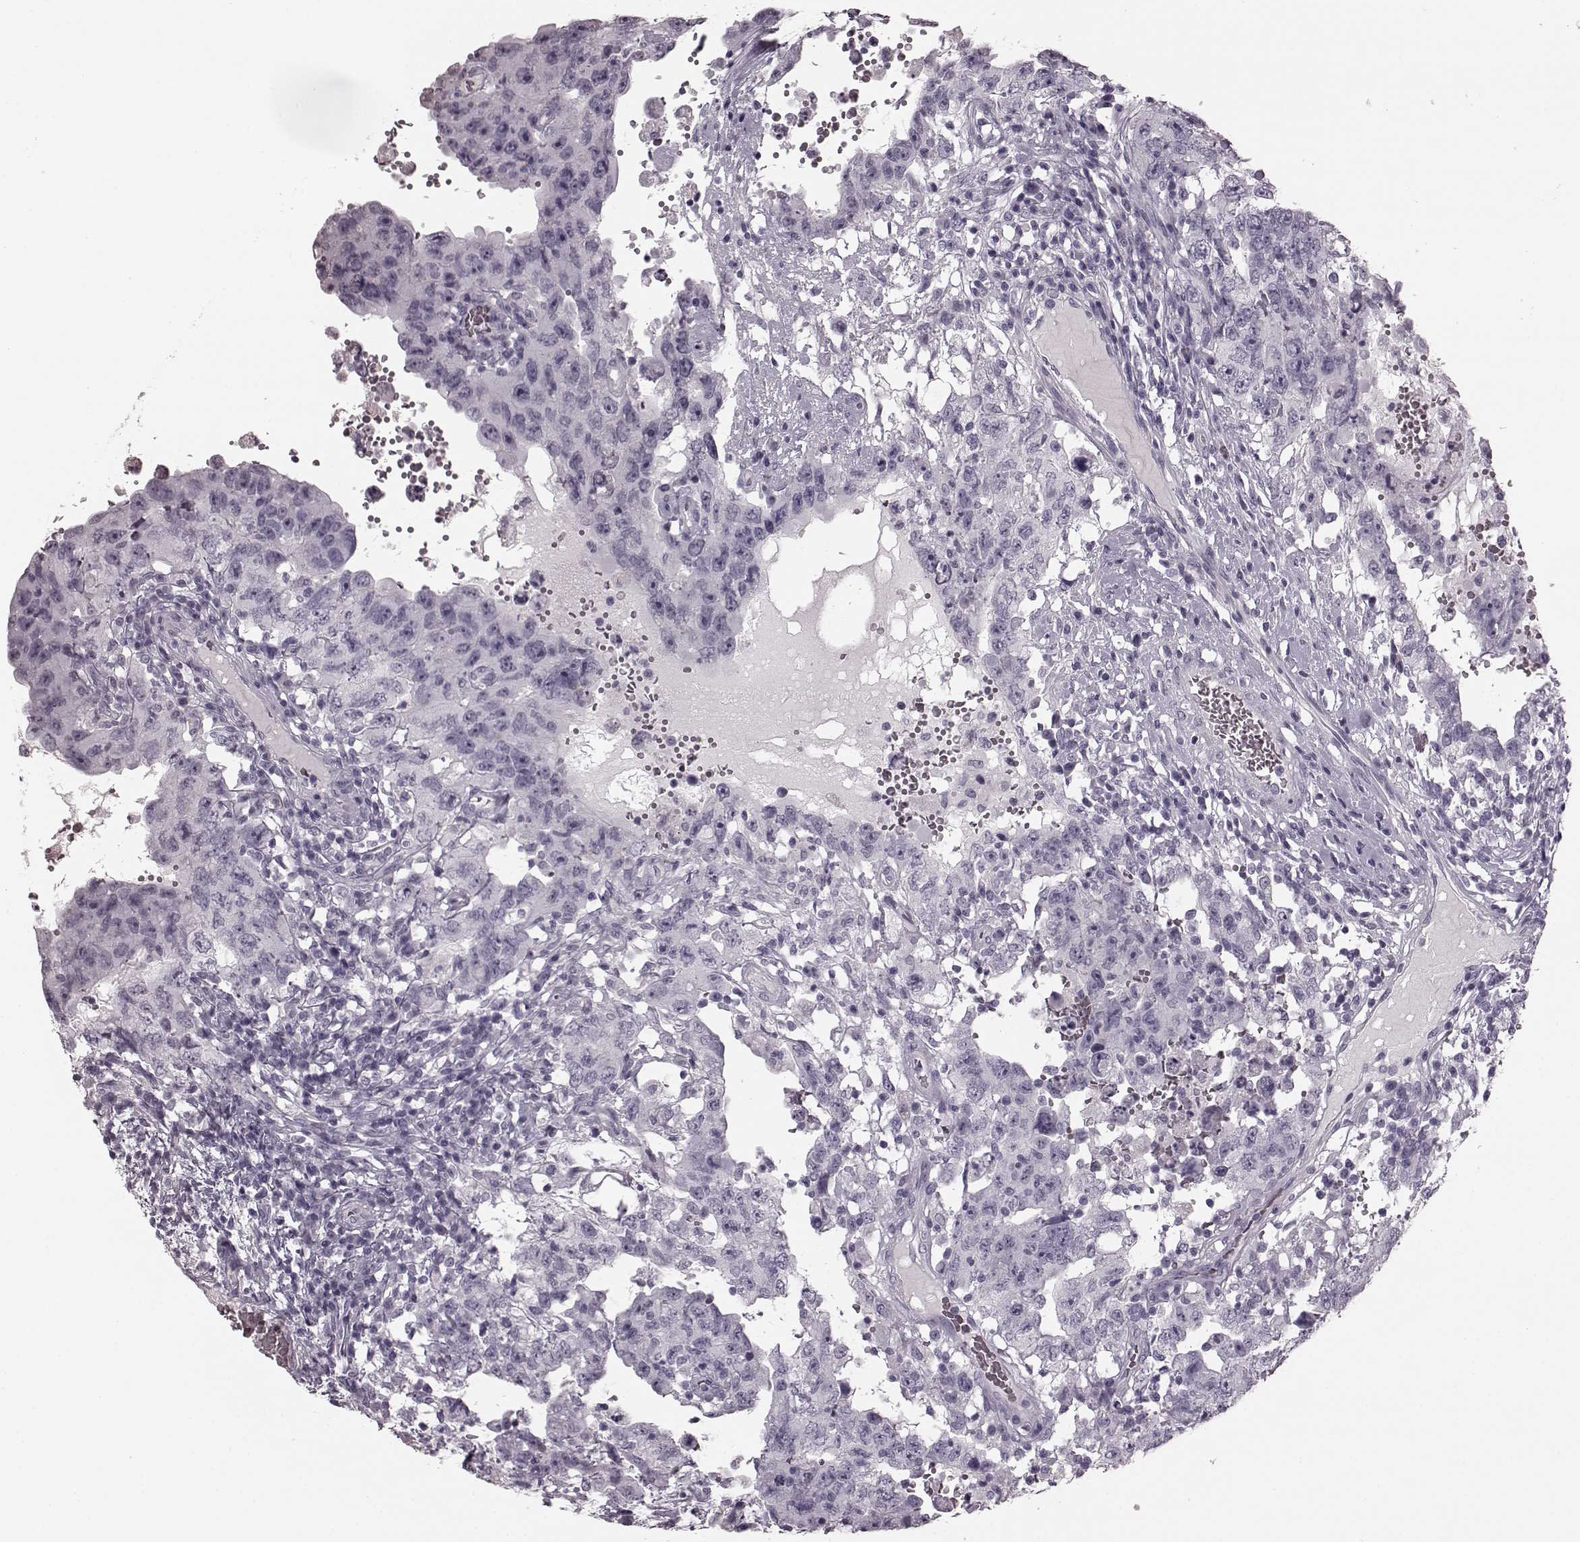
{"staining": {"intensity": "negative", "quantity": "none", "location": "none"}, "tissue": "testis cancer", "cell_type": "Tumor cells", "image_type": "cancer", "snomed": [{"axis": "morphology", "description": "Carcinoma, Embryonal, NOS"}, {"axis": "topography", "description": "Testis"}], "caption": "Histopathology image shows no significant protein expression in tumor cells of testis embryonal carcinoma.", "gene": "TRPM1", "patient": {"sex": "male", "age": 26}}